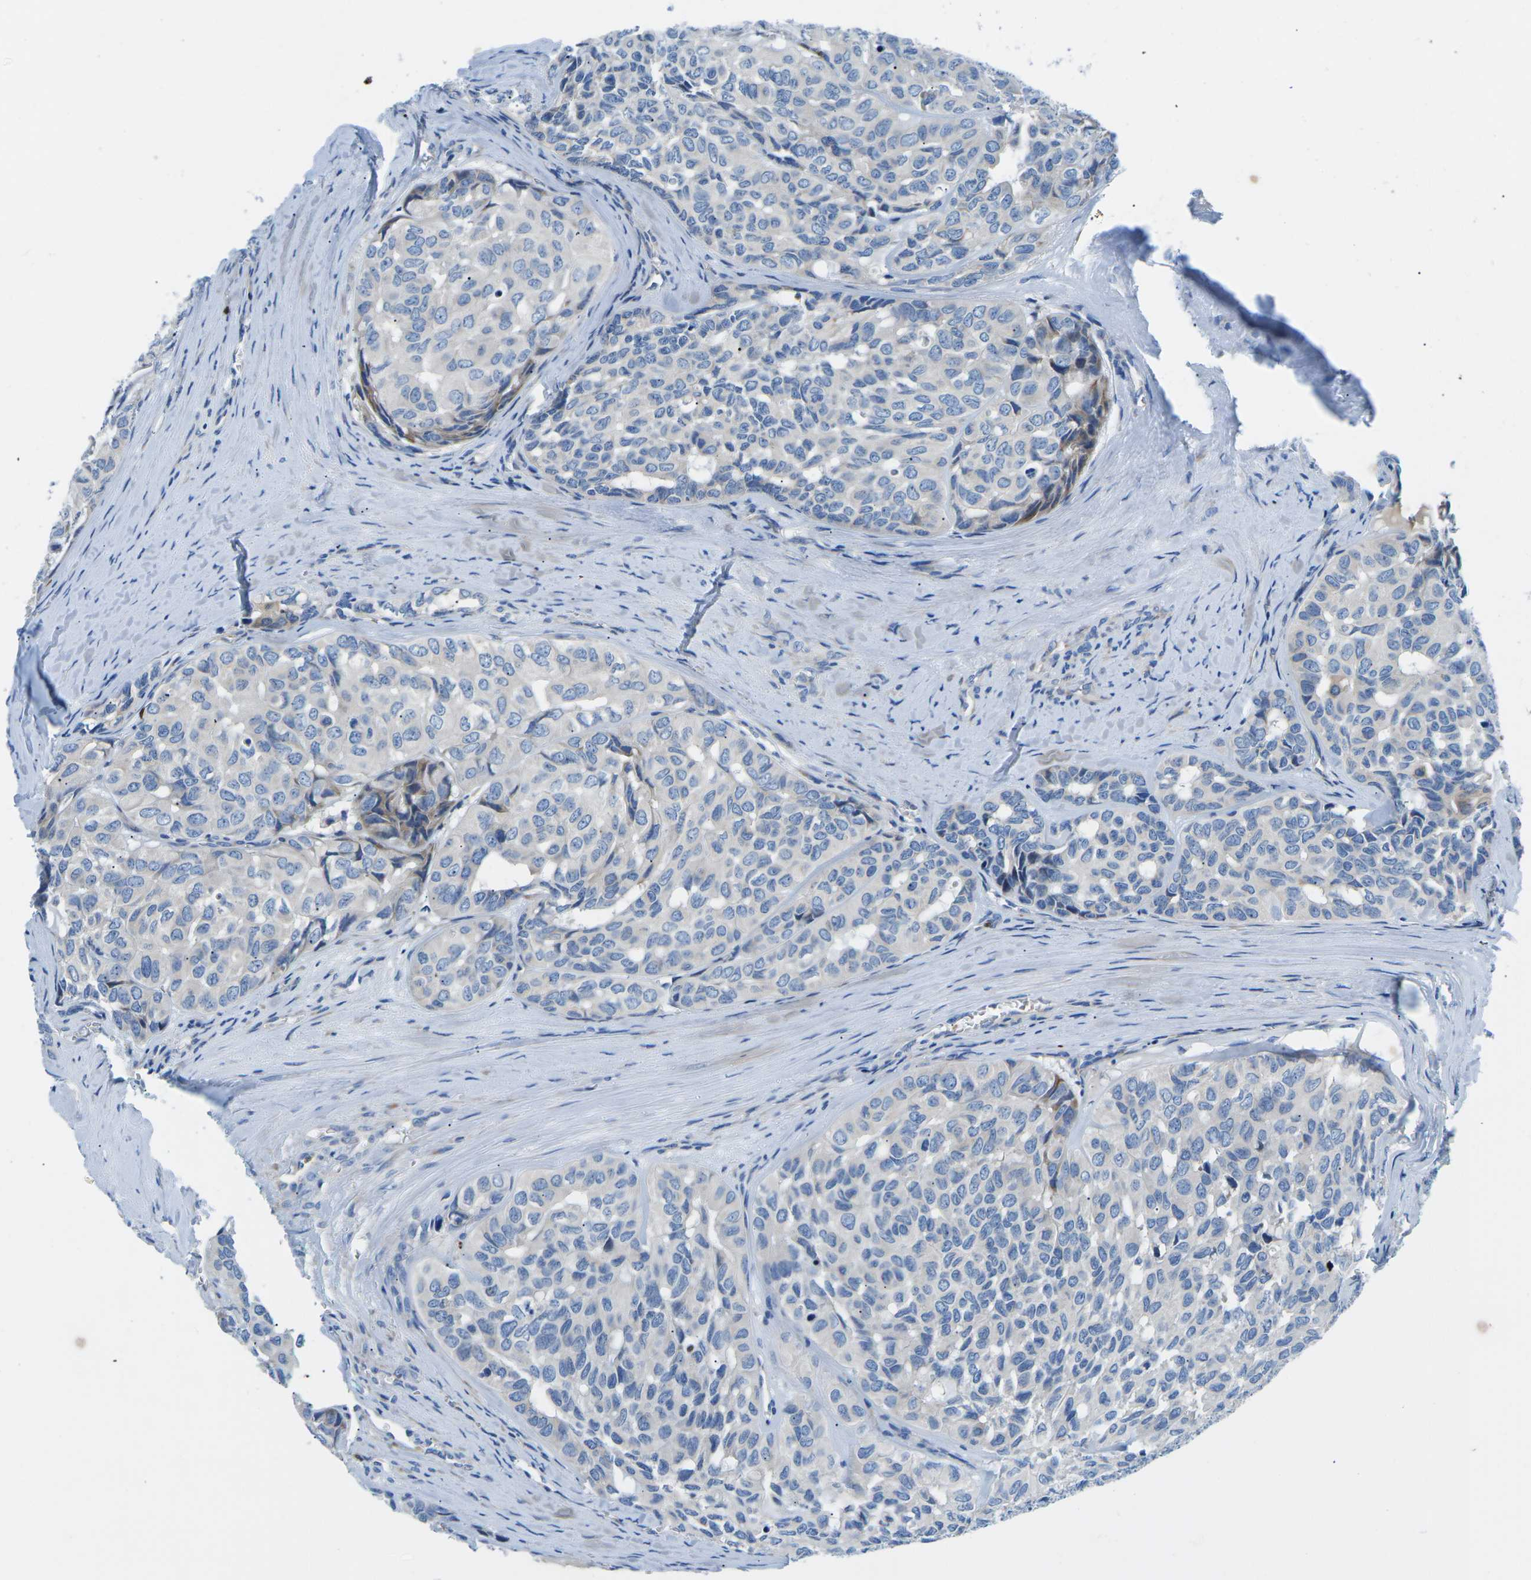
{"staining": {"intensity": "negative", "quantity": "none", "location": "none"}, "tissue": "head and neck cancer", "cell_type": "Tumor cells", "image_type": "cancer", "snomed": [{"axis": "morphology", "description": "Adenocarcinoma, NOS"}, {"axis": "topography", "description": "Salivary gland, NOS"}, {"axis": "topography", "description": "Head-Neck"}], "caption": "Head and neck adenocarcinoma was stained to show a protein in brown. There is no significant staining in tumor cells.", "gene": "MC4R", "patient": {"sex": "female", "age": 76}}